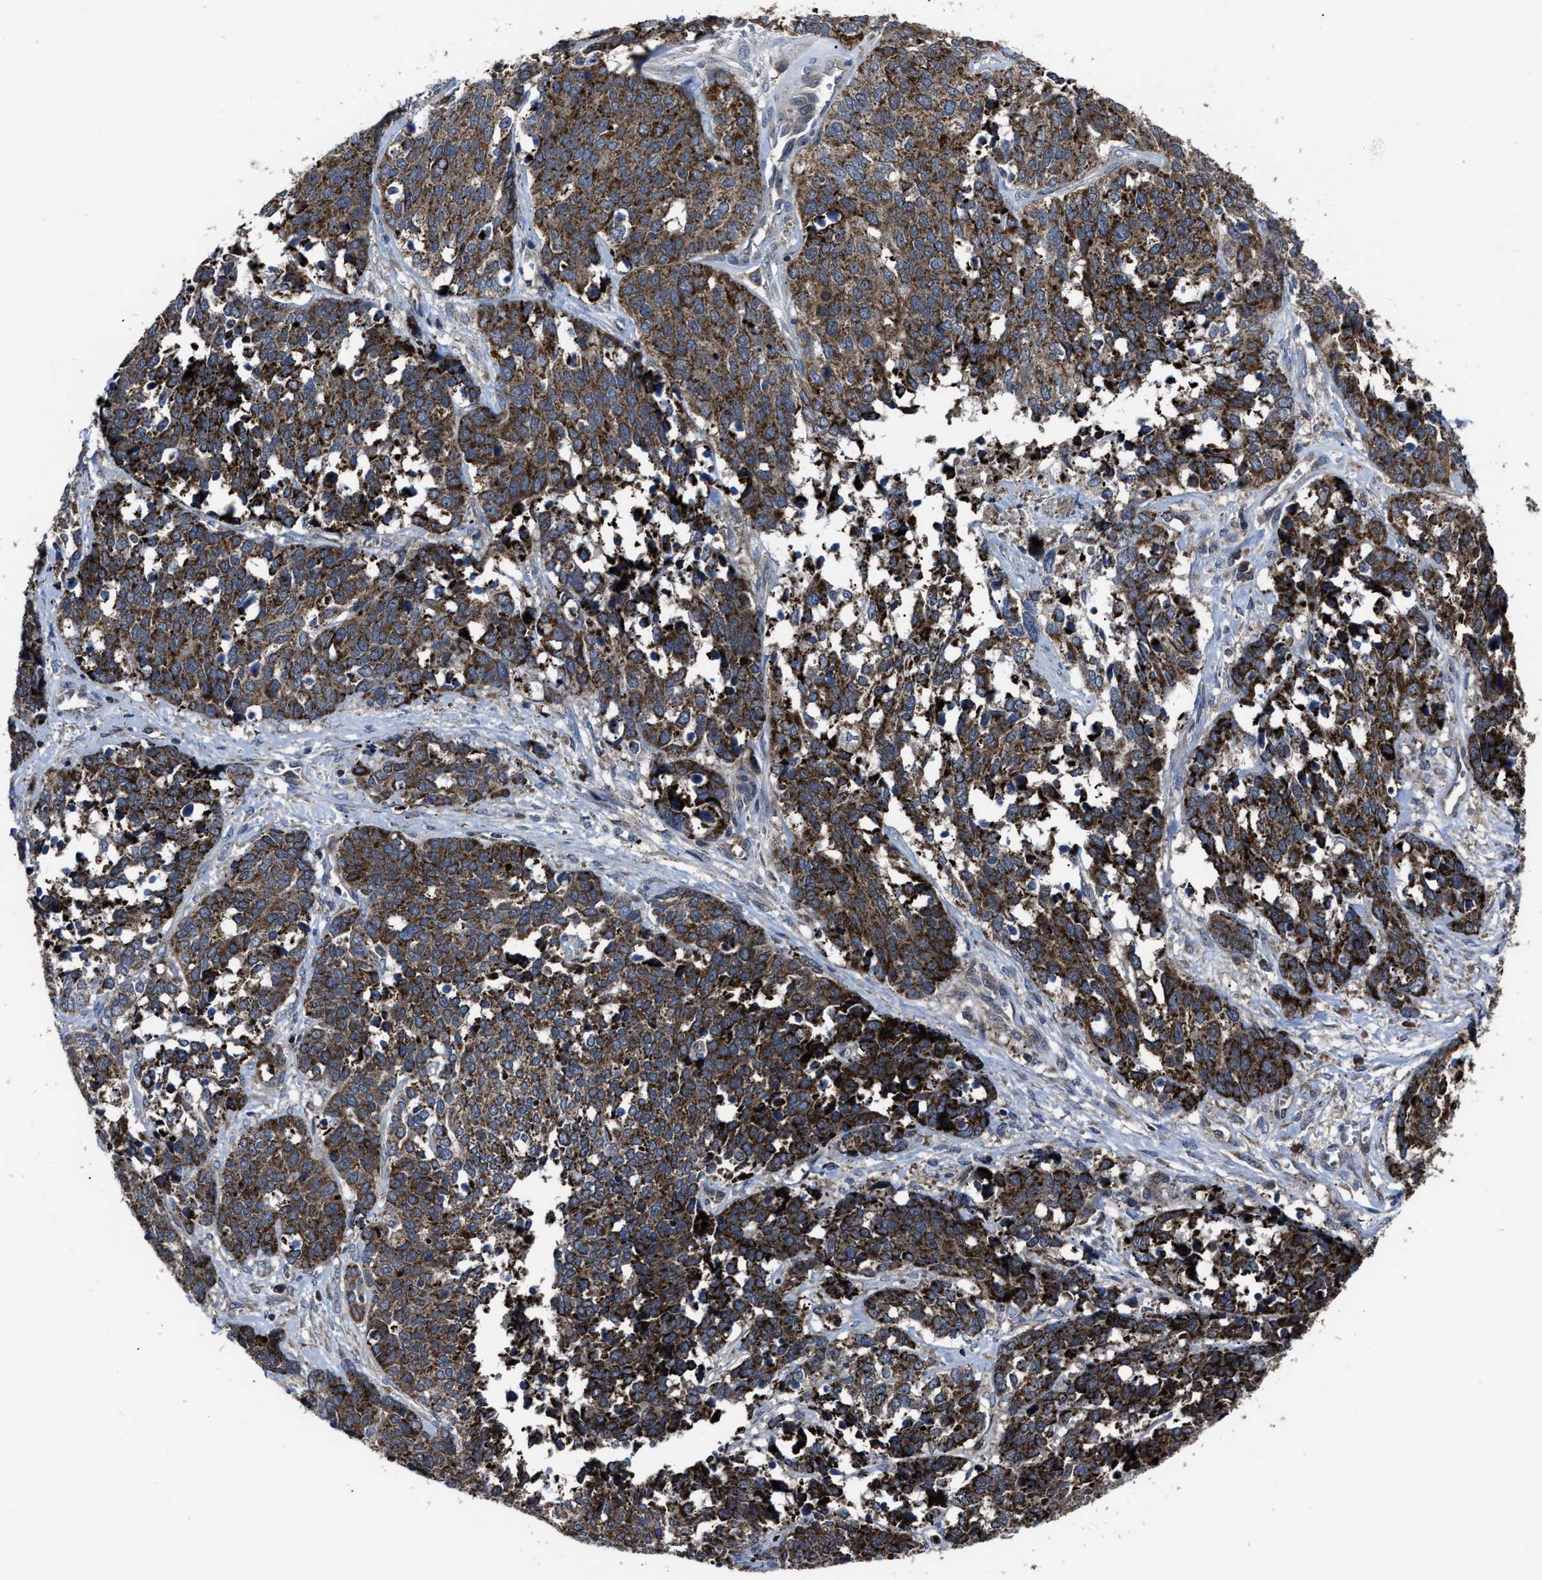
{"staining": {"intensity": "strong", "quantity": ">75%", "location": "cytoplasmic/membranous"}, "tissue": "ovarian cancer", "cell_type": "Tumor cells", "image_type": "cancer", "snomed": [{"axis": "morphology", "description": "Cystadenocarcinoma, serous, NOS"}, {"axis": "topography", "description": "Ovary"}], "caption": "Immunohistochemistry photomicrograph of ovarian cancer (serous cystadenocarcinoma) stained for a protein (brown), which reveals high levels of strong cytoplasmic/membranous staining in about >75% of tumor cells.", "gene": "PASK", "patient": {"sex": "female", "age": 44}}